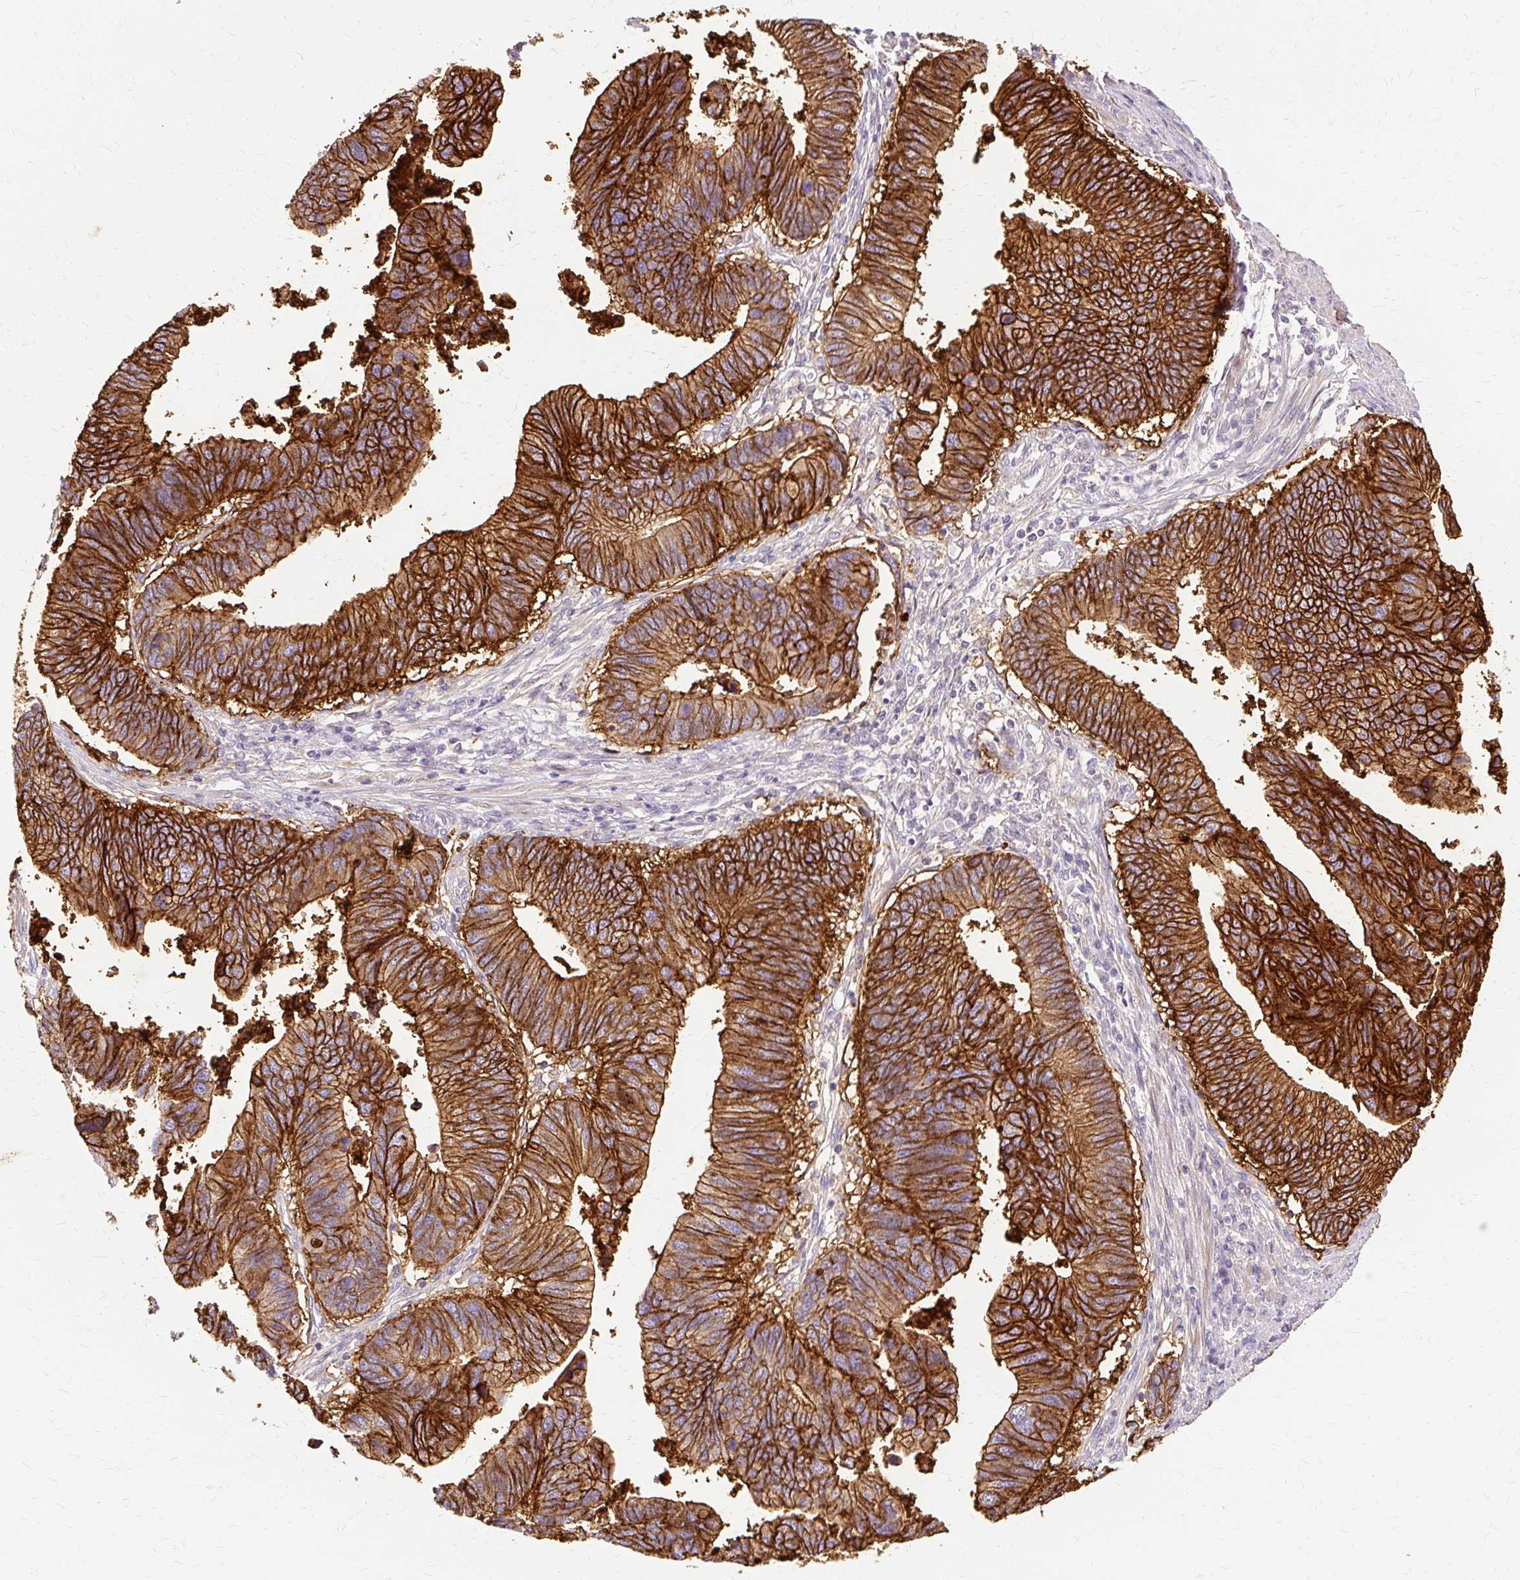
{"staining": {"intensity": "strong", "quantity": ">75%", "location": "cytoplasmic/membranous"}, "tissue": "stomach cancer", "cell_type": "Tumor cells", "image_type": "cancer", "snomed": [{"axis": "morphology", "description": "Adenocarcinoma, NOS"}, {"axis": "topography", "description": "Stomach"}], "caption": "IHC histopathology image of stomach cancer stained for a protein (brown), which exhibits high levels of strong cytoplasmic/membranous staining in about >75% of tumor cells.", "gene": "TSPAN8", "patient": {"sex": "male", "age": 59}}